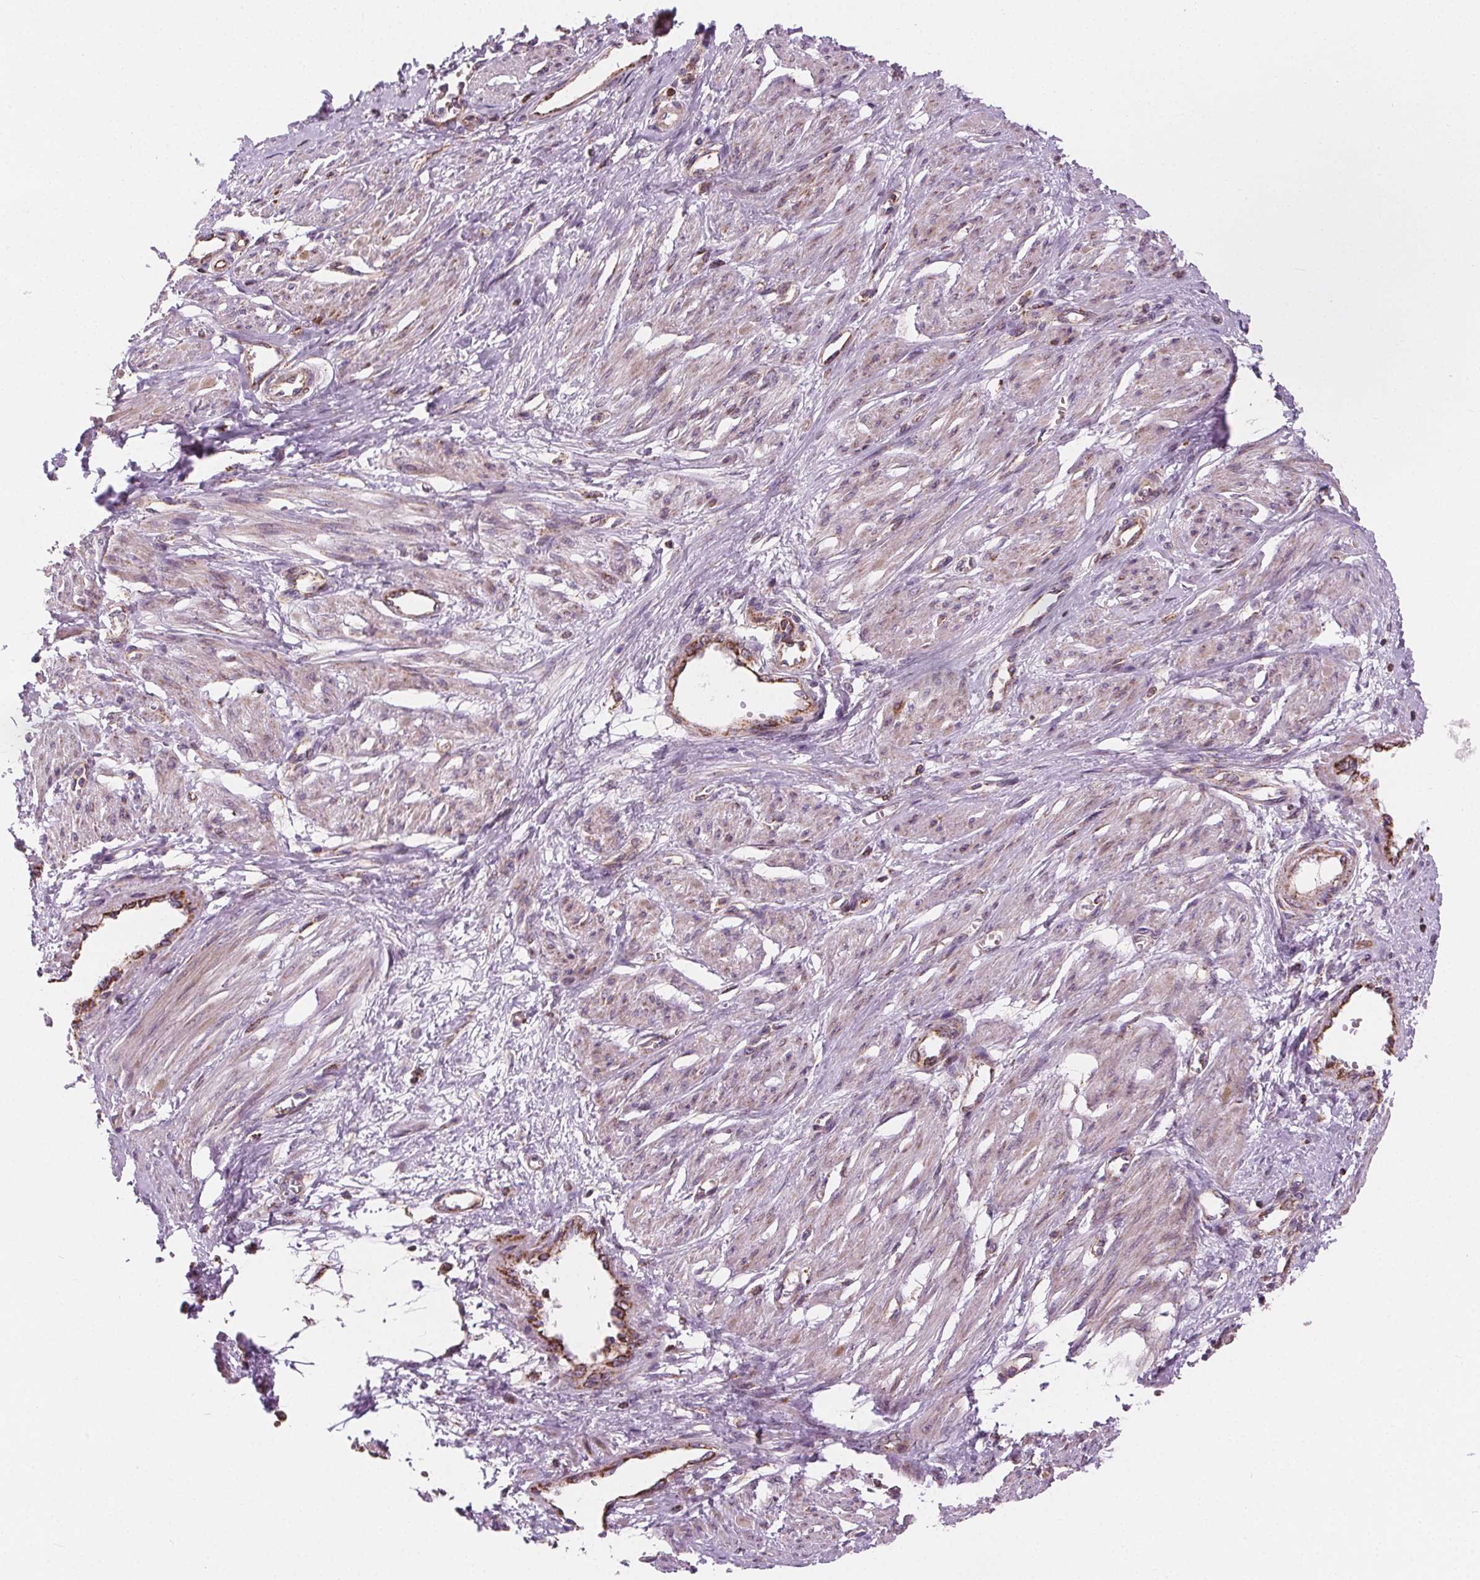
{"staining": {"intensity": "negative", "quantity": "none", "location": "none"}, "tissue": "smooth muscle", "cell_type": "Smooth muscle cells", "image_type": "normal", "snomed": [{"axis": "morphology", "description": "Normal tissue, NOS"}, {"axis": "topography", "description": "Smooth muscle"}, {"axis": "topography", "description": "Uterus"}], "caption": "Smooth muscle cells show no significant staining in benign smooth muscle. (Brightfield microscopy of DAB immunohistochemistry at high magnification).", "gene": "GOLT1B", "patient": {"sex": "female", "age": 39}}